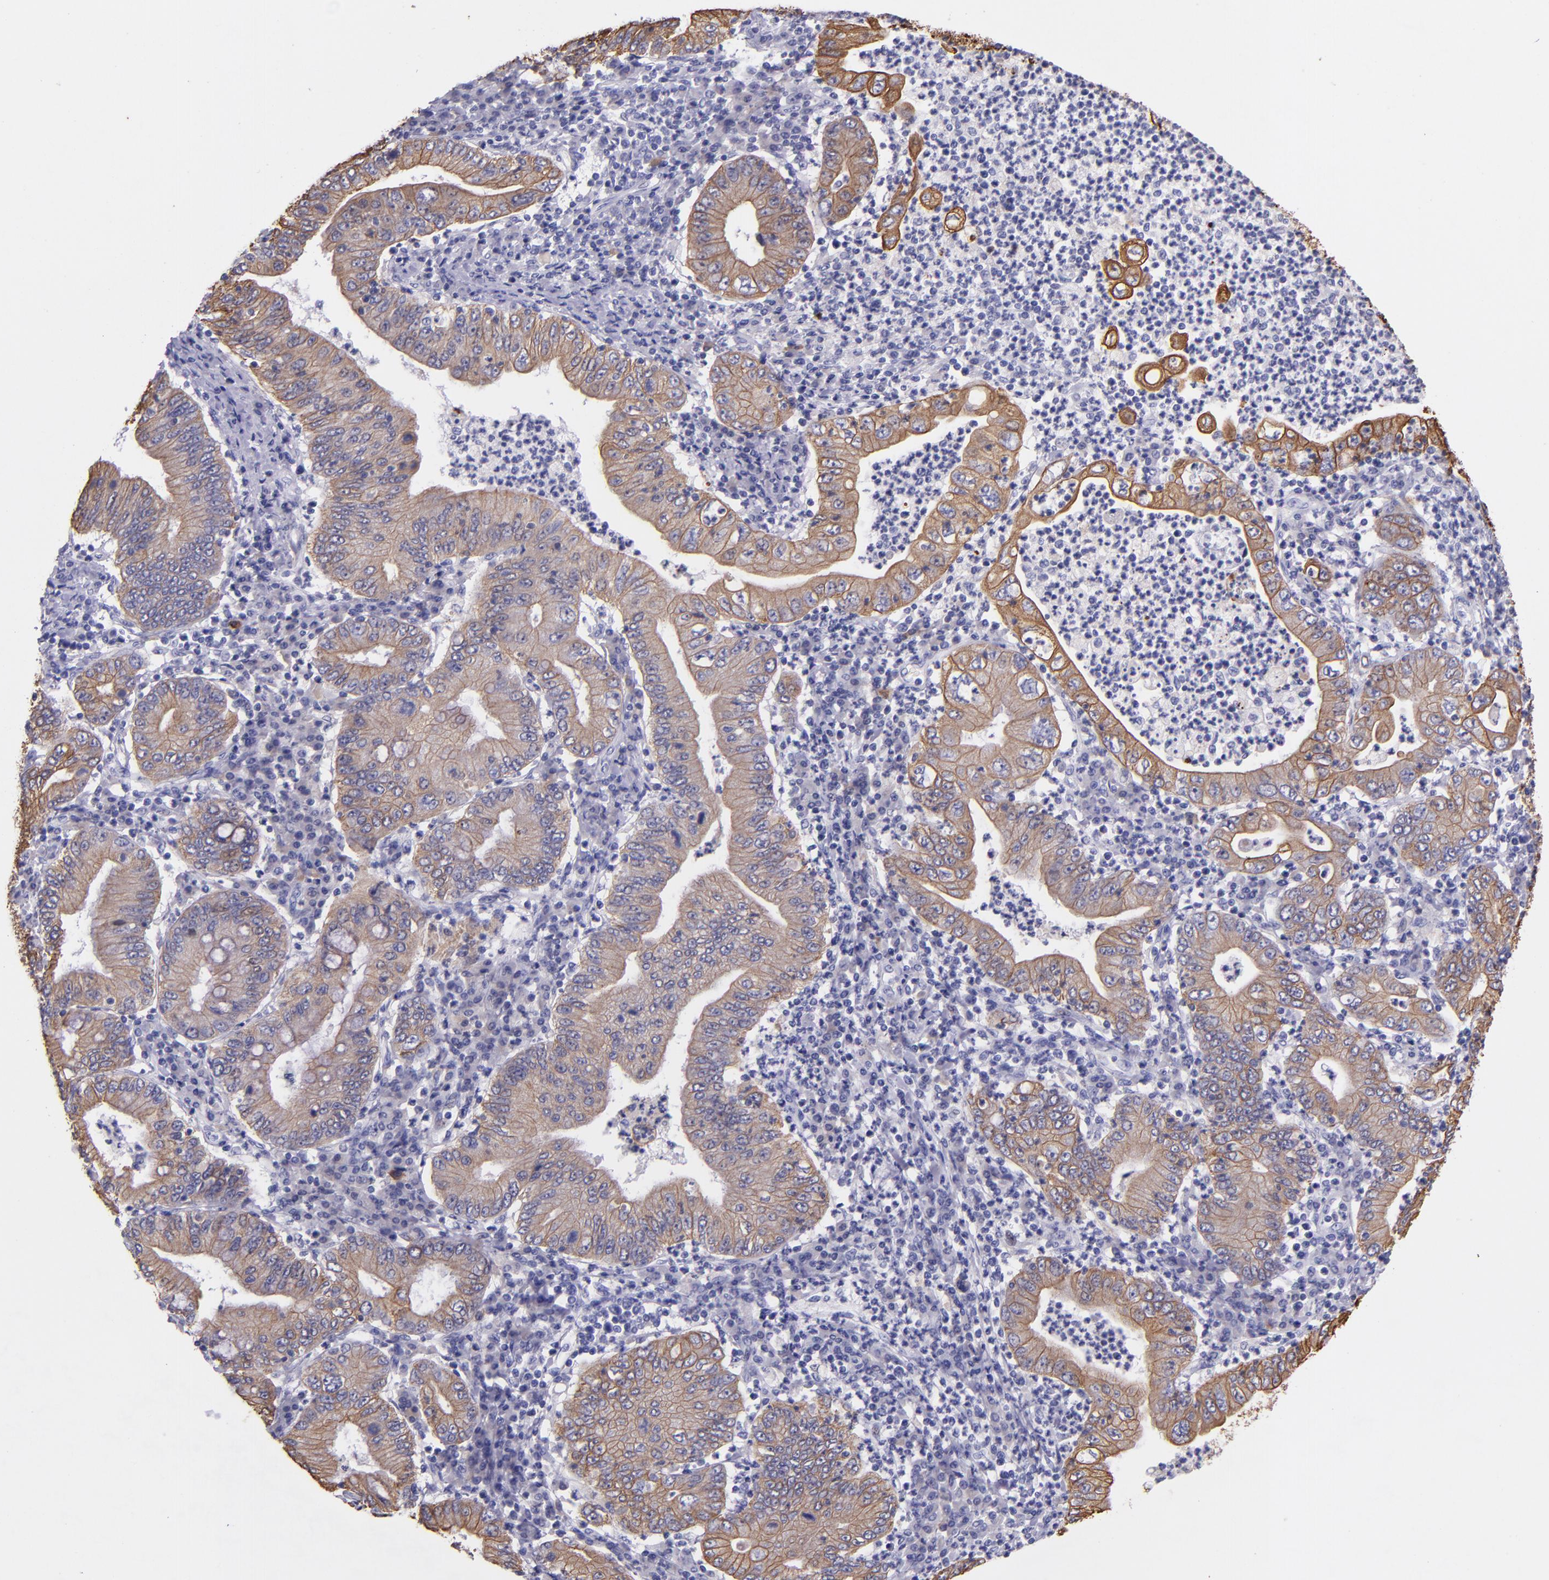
{"staining": {"intensity": "moderate", "quantity": ">75%", "location": "cytoplasmic/membranous"}, "tissue": "stomach cancer", "cell_type": "Tumor cells", "image_type": "cancer", "snomed": [{"axis": "morphology", "description": "Normal tissue, NOS"}, {"axis": "morphology", "description": "Adenocarcinoma, NOS"}, {"axis": "topography", "description": "Esophagus"}, {"axis": "topography", "description": "Stomach, upper"}, {"axis": "topography", "description": "Peripheral nerve tissue"}], "caption": "The immunohistochemical stain labels moderate cytoplasmic/membranous staining in tumor cells of stomach cancer (adenocarcinoma) tissue. The protein is shown in brown color, while the nuclei are stained blue.", "gene": "KRT4", "patient": {"sex": "male", "age": 62}}